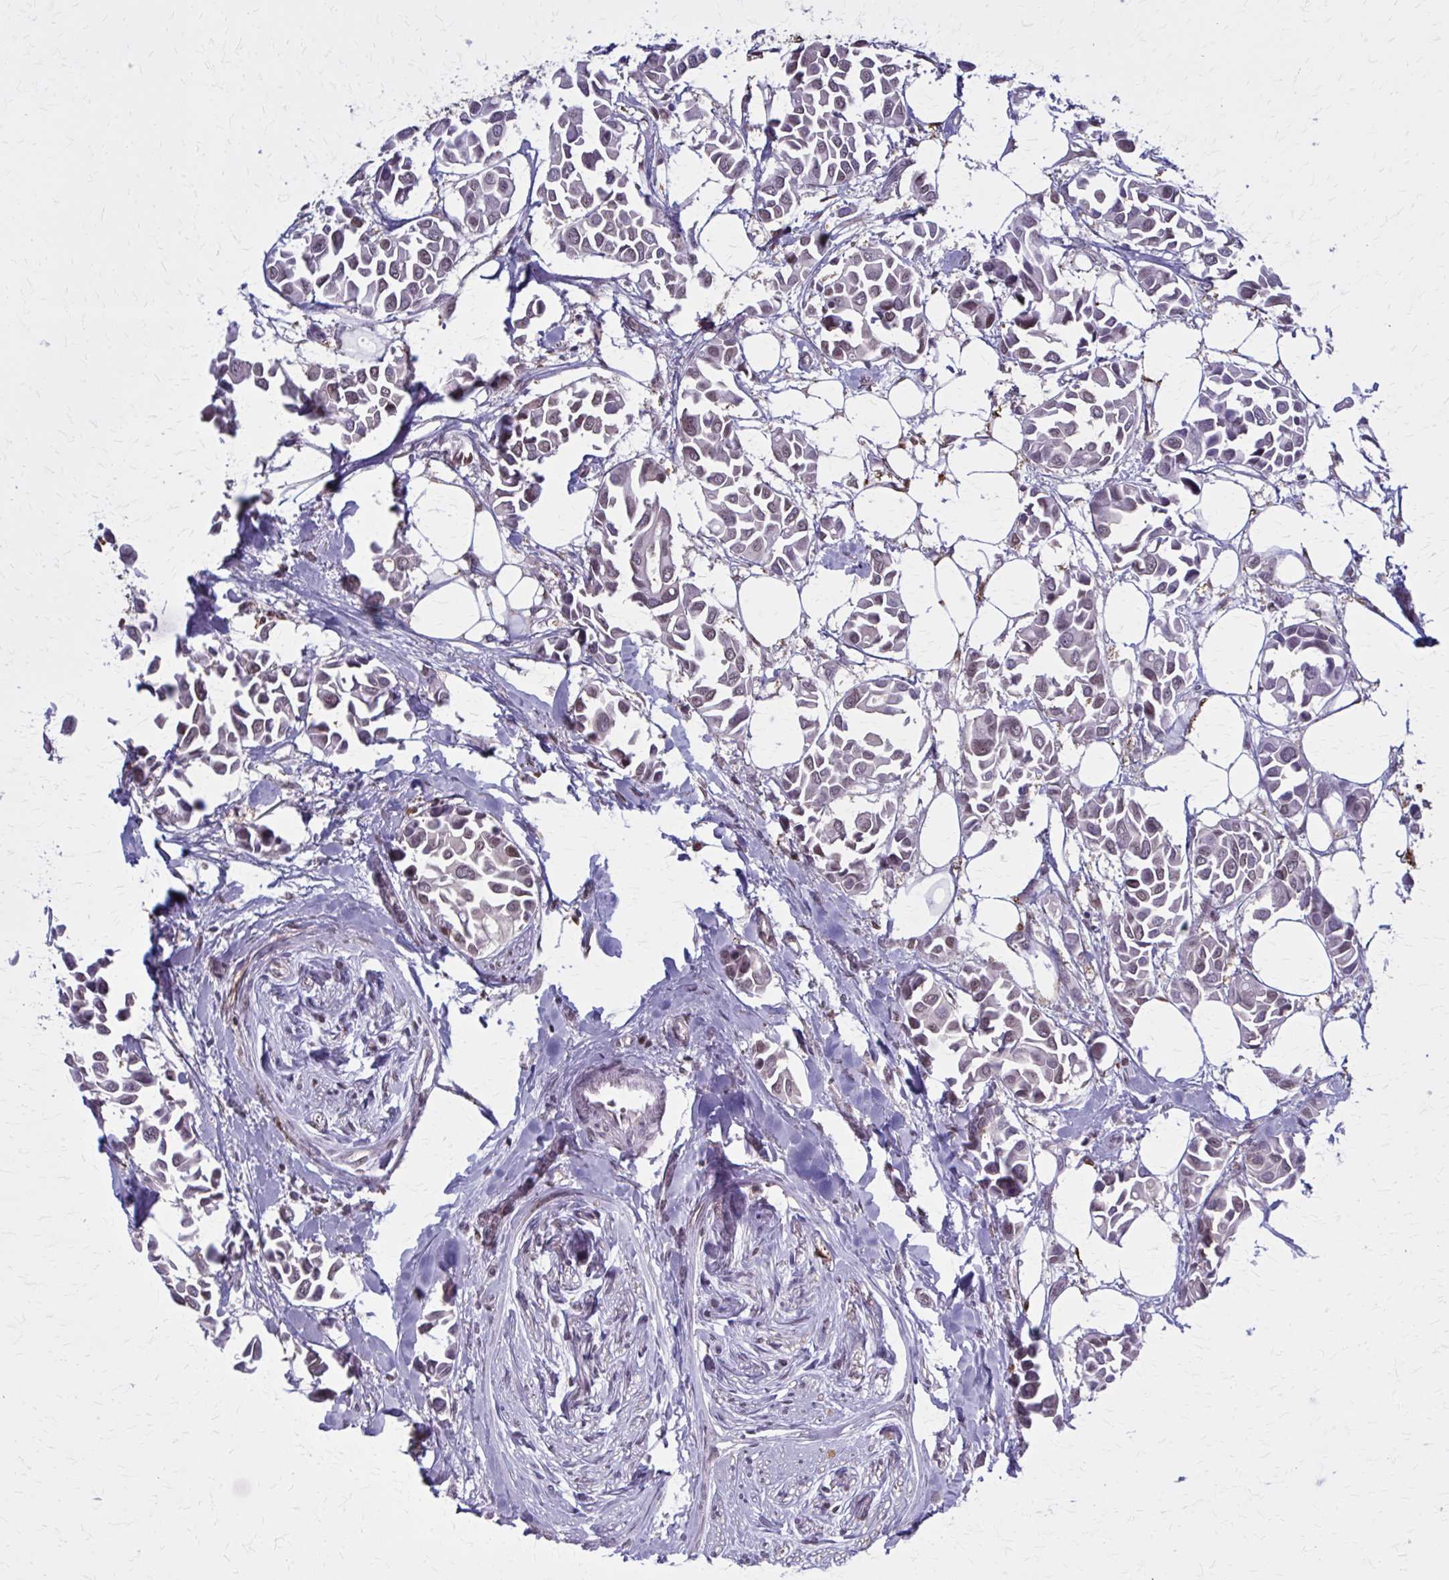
{"staining": {"intensity": "negative", "quantity": "none", "location": "none"}, "tissue": "breast cancer", "cell_type": "Tumor cells", "image_type": "cancer", "snomed": [{"axis": "morphology", "description": "Duct carcinoma"}, {"axis": "topography", "description": "Breast"}], "caption": "Immunohistochemistry photomicrograph of neoplastic tissue: breast cancer (intraductal carcinoma) stained with DAB demonstrates no significant protein positivity in tumor cells.", "gene": "MDH1", "patient": {"sex": "female", "age": 54}}